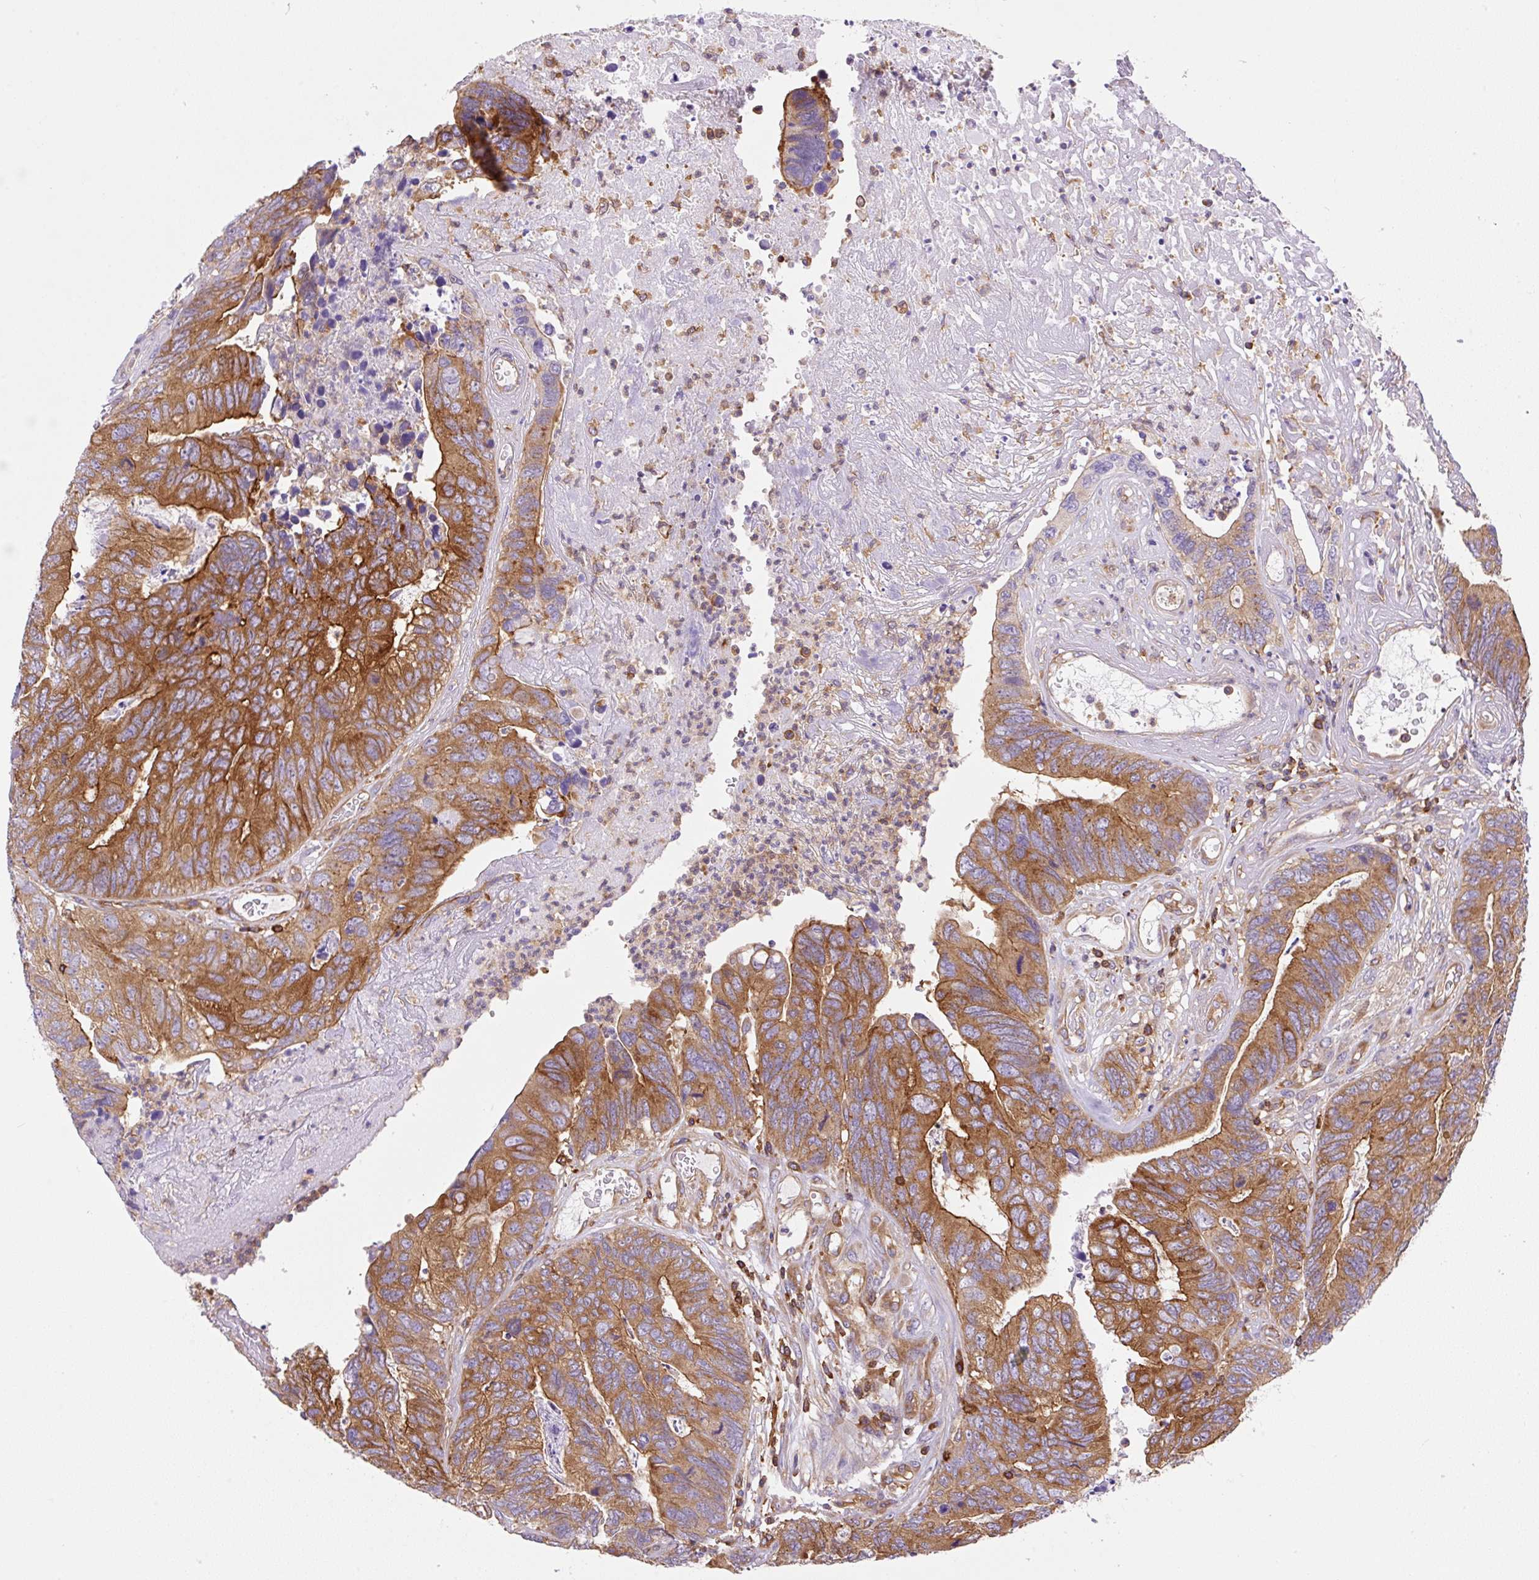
{"staining": {"intensity": "strong", "quantity": ">75%", "location": "cytoplasmic/membranous"}, "tissue": "colorectal cancer", "cell_type": "Tumor cells", "image_type": "cancer", "snomed": [{"axis": "morphology", "description": "Adenocarcinoma, NOS"}, {"axis": "topography", "description": "Colon"}], "caption": "Immunohistochemical staining of human colorectal adenocarcinoma shows high levels of strong cytoplasmic/membranous protein positivity in approximately >75% of tumor cells. Nuclei are stained in blue.", "gene": "DNM2", "patient": {"sex": "female", "age": 67}}